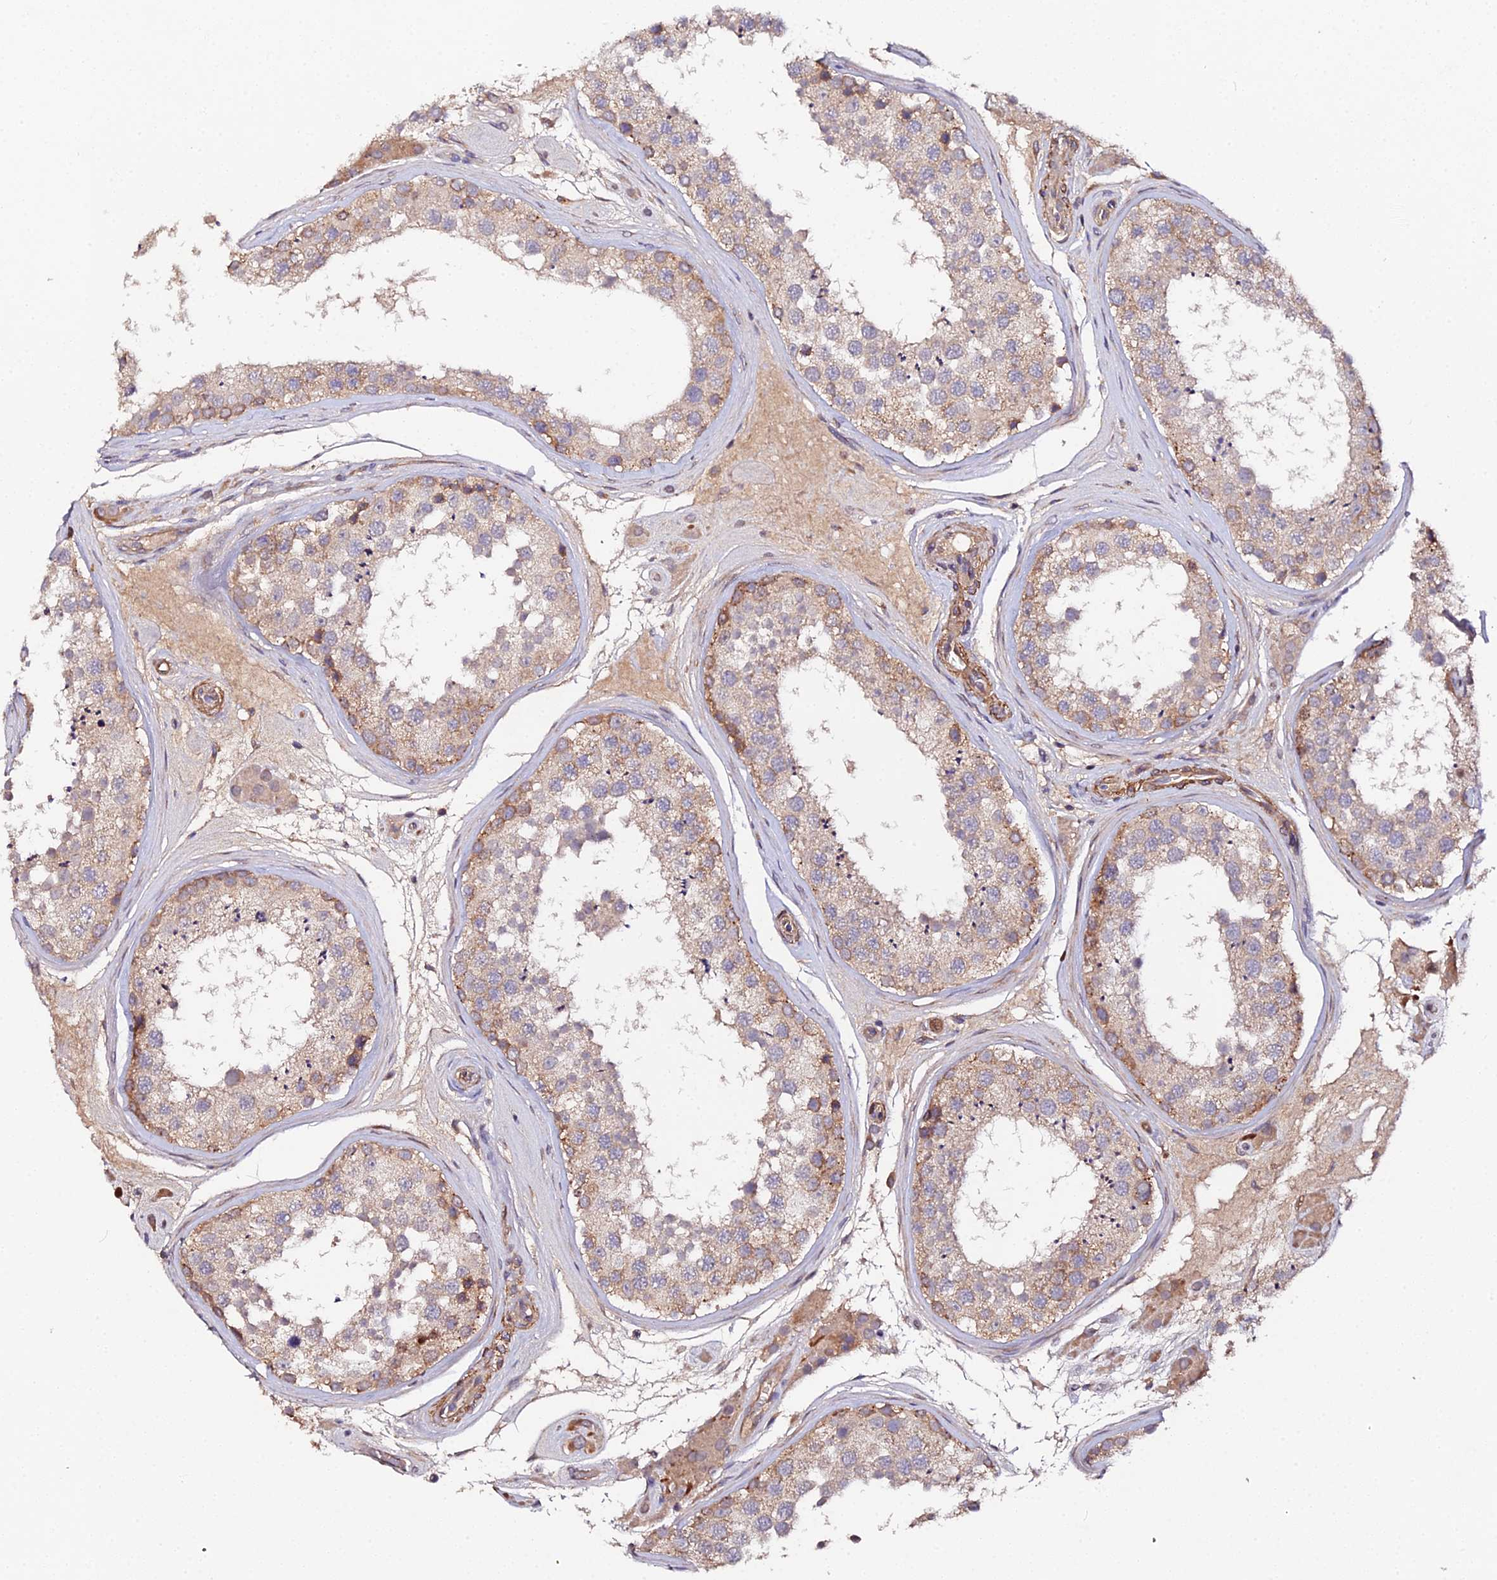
{"staining": {"intensity": "weak", "quantity": "25%-75%", "location": "cytoplasmic/membranous,nuclear"}, "tissue": "testis", "cell_type": "Cells in seminiferous ducts", "image_type": "normal", "snomed": [{"axis": "morphology", "description": "Normal tissue, NOS"}, {"axis": "topography", "description": "Testis"}], "caption": "Immunohistochemistry (IHC) (DAB (3,3'-diaminobenzidine)) staining of unremarkable testis displays weak cytoplasmic/membranous,nuclear protein staining in approximately 25%-75% of cells in seminiferous ducts.", "gene": "TRIM26", "patient": {"sex": "male", "age": 46}}